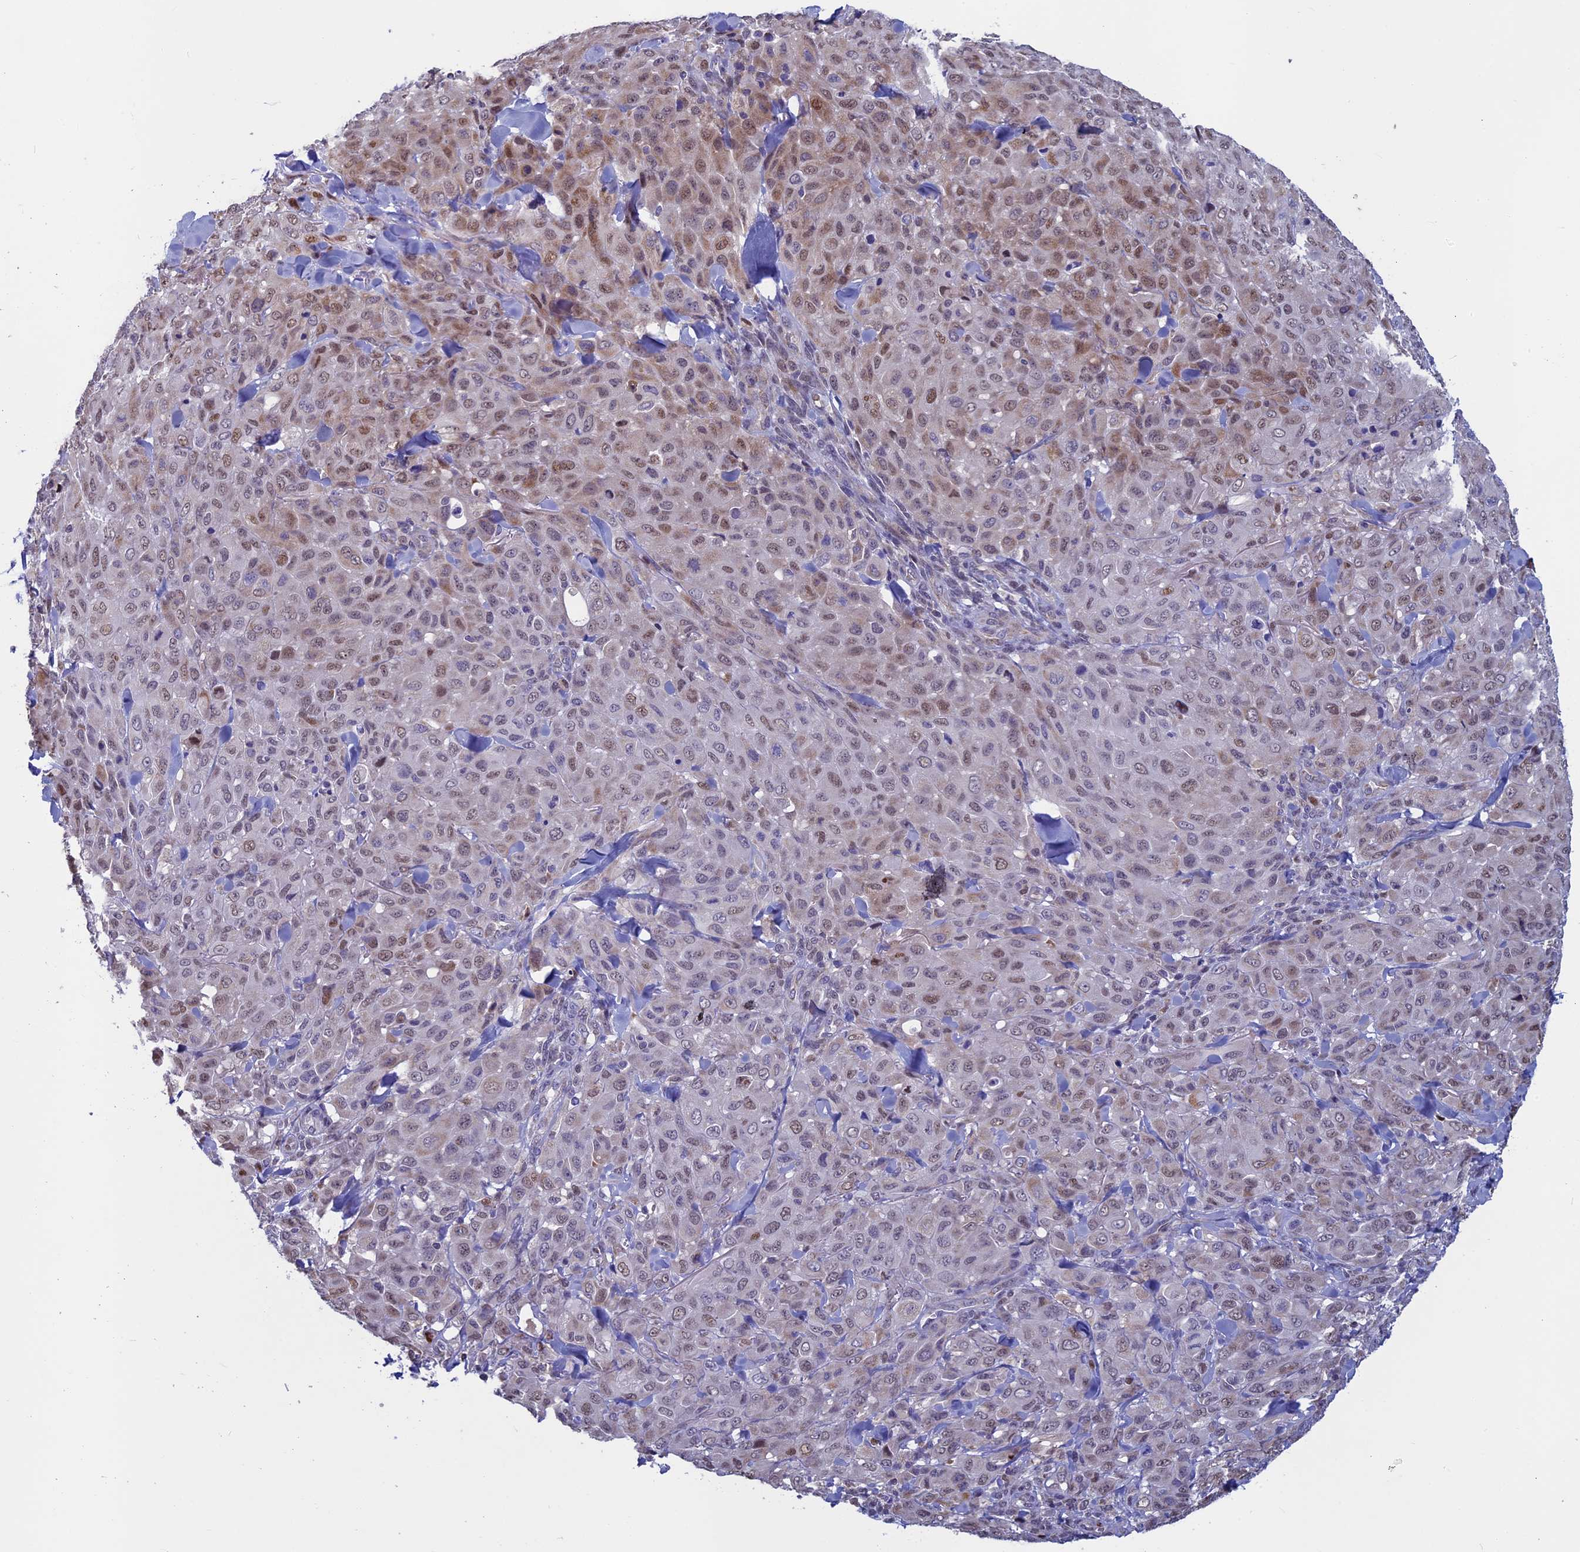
{"staining": {"intensity": "weak", "quantity": "25%-75%", "location": "nuclear"}, "tissue": "melanoma", "cell_type": "Tumor cells", "image_type": "cancer", "snomed": [{"axis": "morphology", "description": "Malignant melanoma, Metastatic site"}, {"axis": "topography", "description": "Skin"}], "caption": "IHC (DAB) staining of melanoma demonstrates weak nuclear protein positivity in about 25%-75% of tumor cells.", "gene": "ACSS1", "patient": {"sex": "female", "age": 81}}